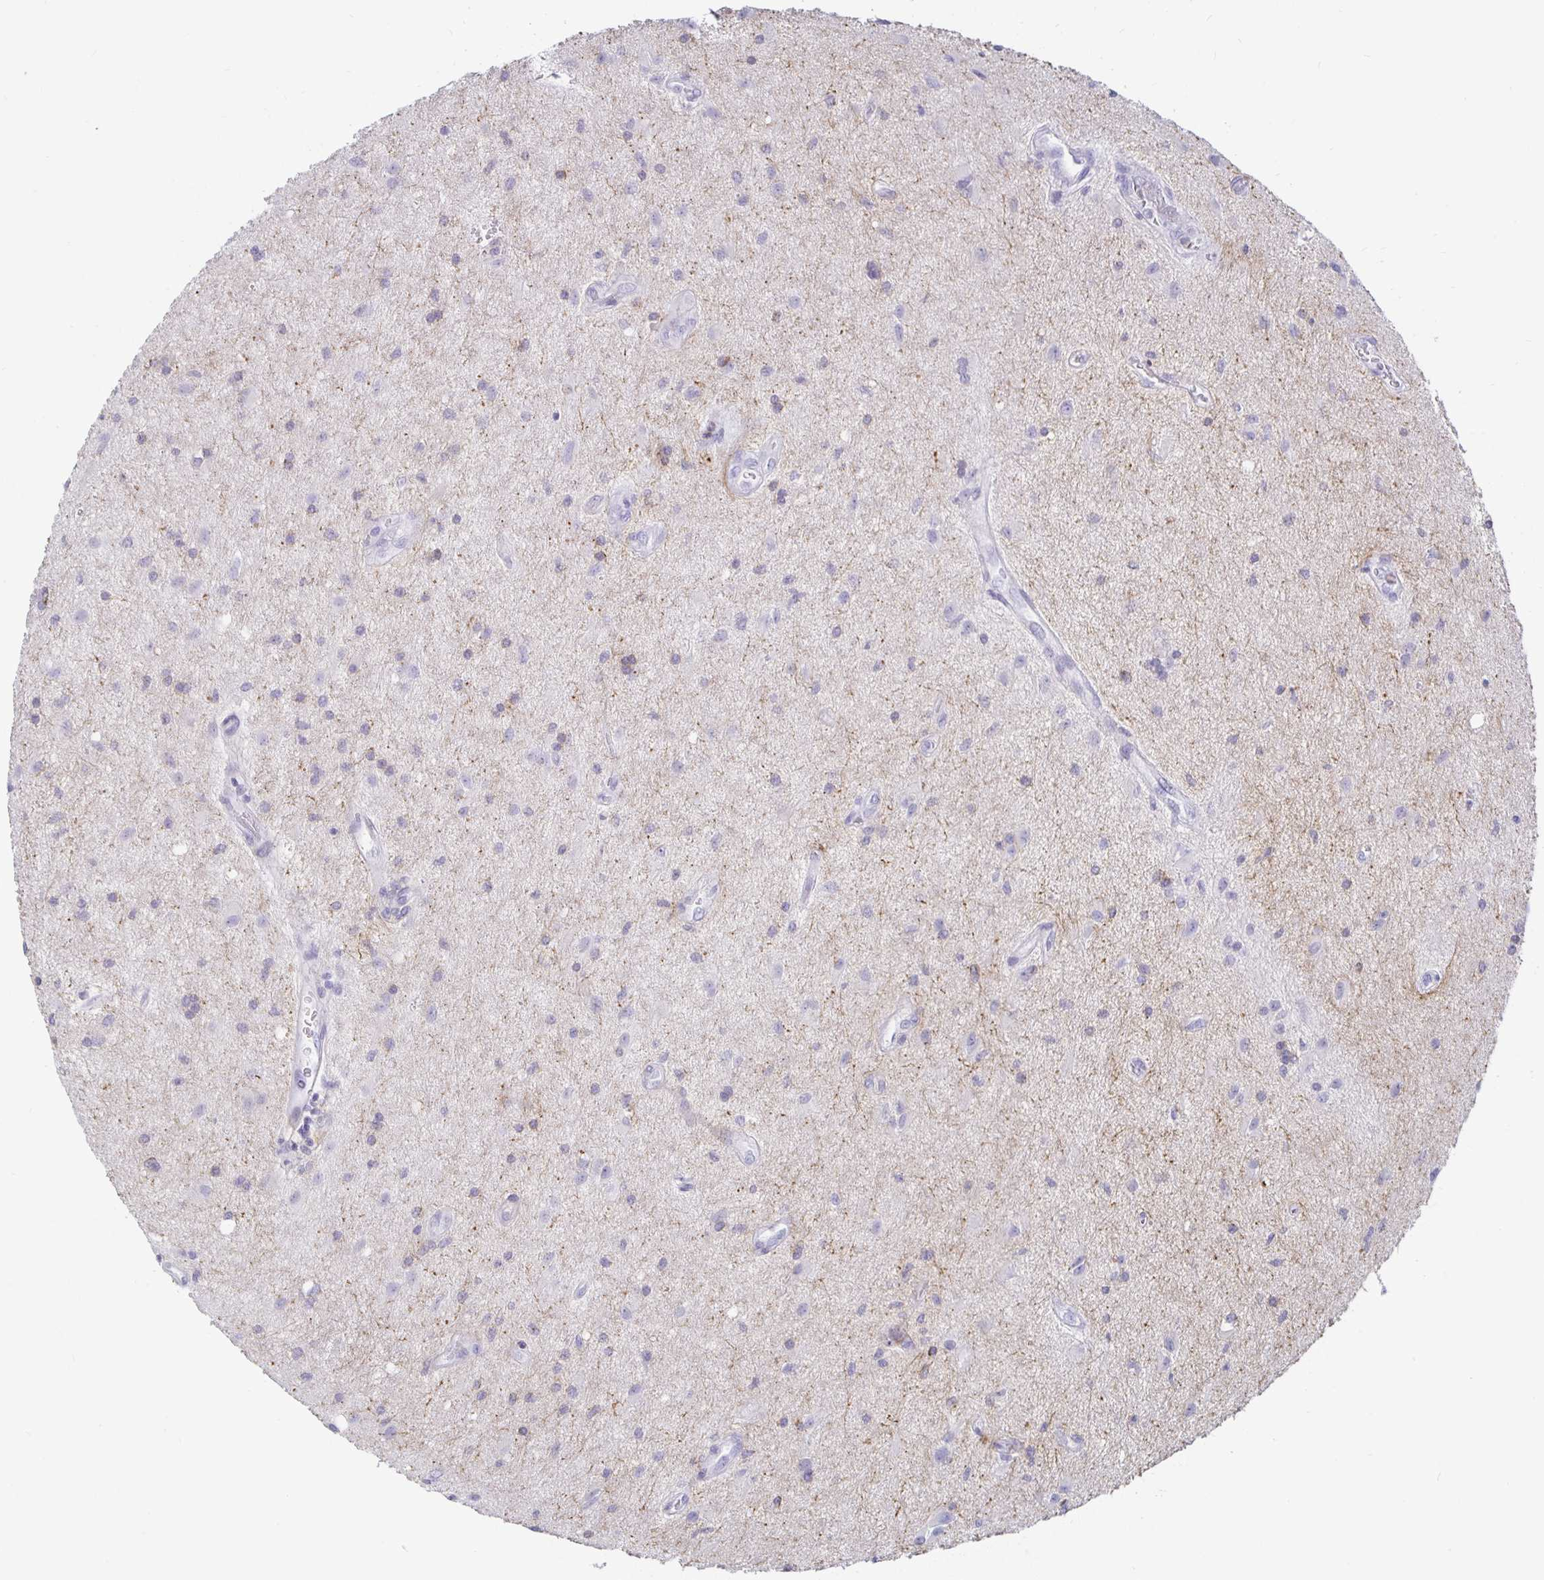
{"staining": {"intensity": "negative", "quantity": "none", "location": "none"}, "tissue": "glioma", "cell_type": "Tumor cells", "image_type": "cancer", "snomed": [{"axis": "morphology", "description": "Glioma, malignant, High grade"}, {"axis": "topography", "description": "Brain"}], "caption": "Immunohistochemistry photomicrograph of malignant glioma (high-grade) stained for a protein (brown), which displays no expression in tumor cells.", "gene": "SIRPA", "patient": {"sex": "male", "age": 67}}